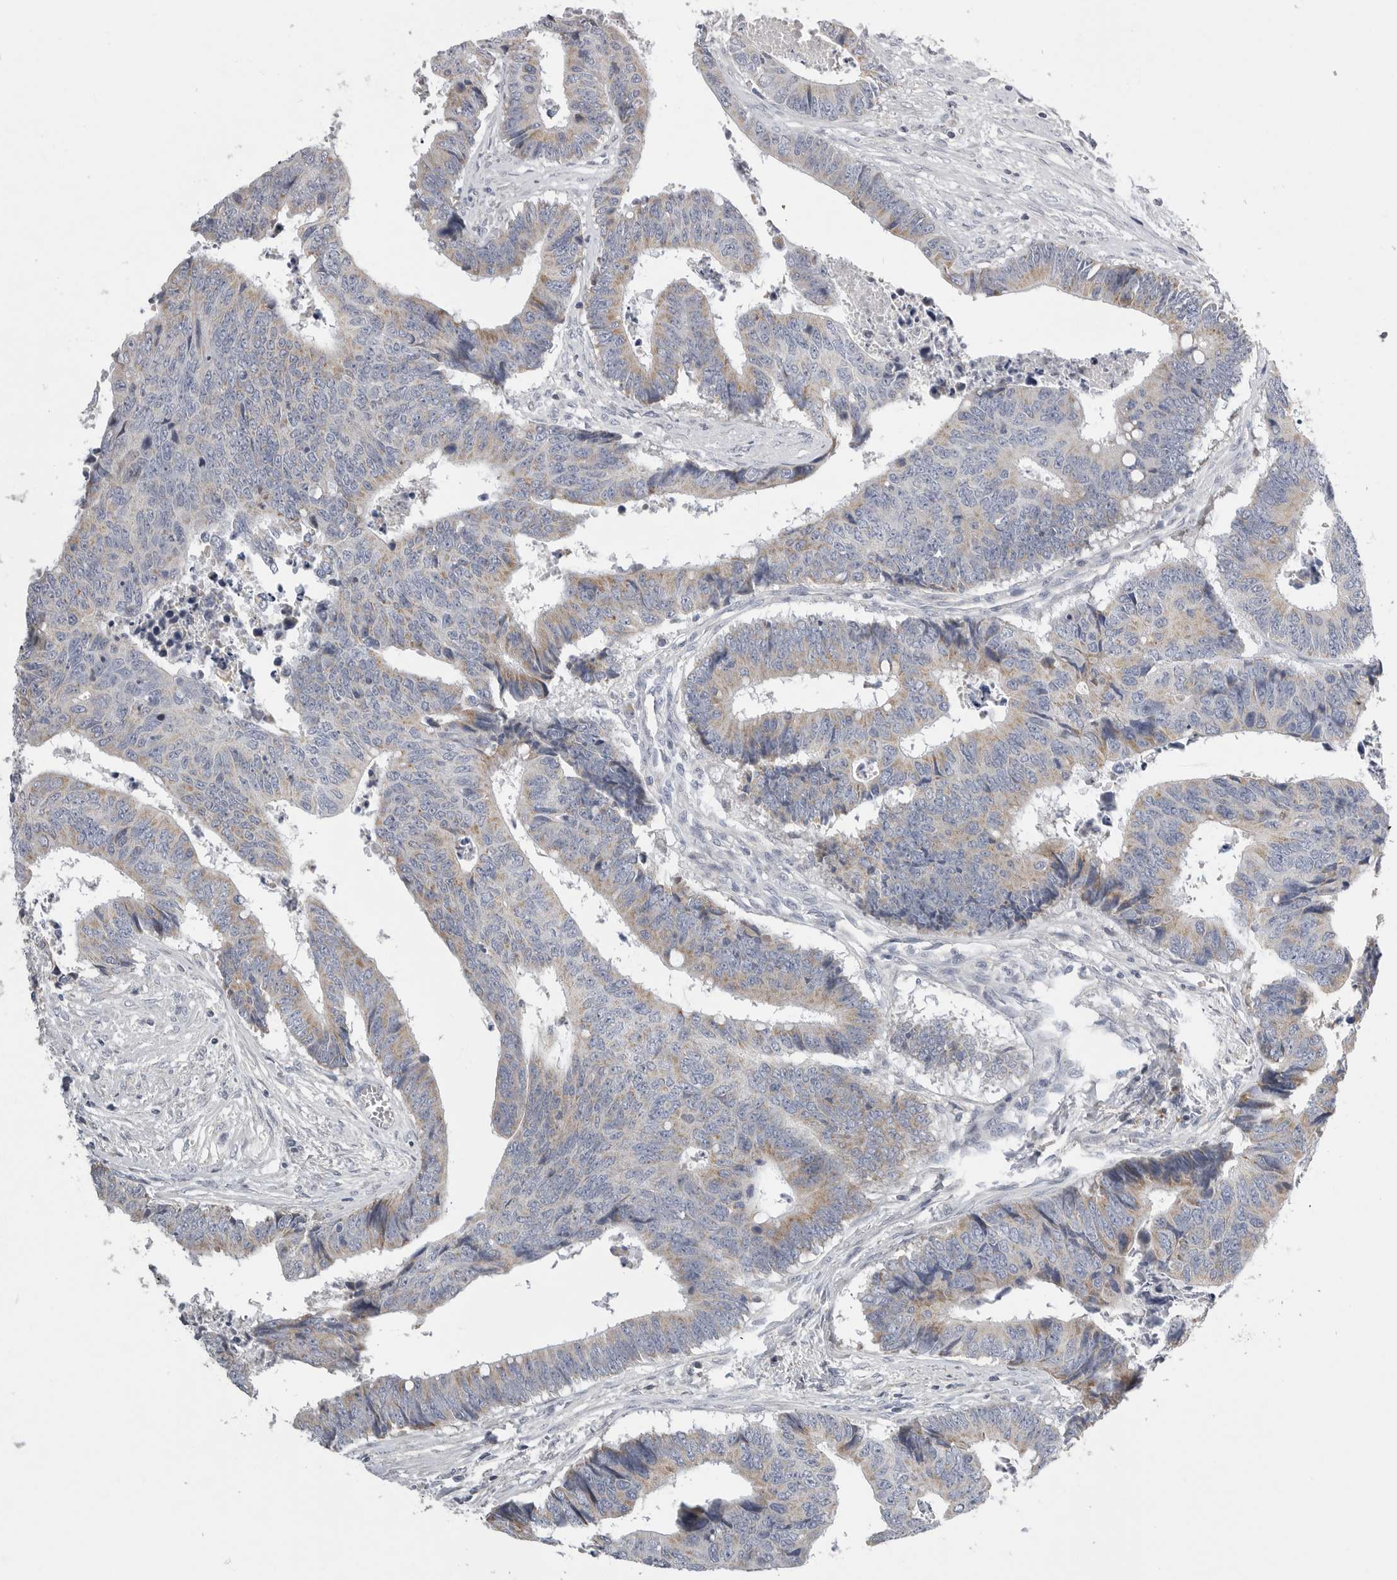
{"staining": {"intensity": "moderate", "quantity": ">75%", "location": "cytoplasmic/membranous"}, "tissue": "colorectal cancer", "cell_type": "Tumor cells", "image_type": "cancer", "snomed": [{"axis": "morphology", "description": "Adenocarcinoma, NOS"}, {"axis": "topography", "description": "Rectum"}], "caption": "Immunohistochemistry of colorectal cancer (adenocarcinoma) shows medium levels of moderate cytoplasmic/membranous positivity in approximately >75% of tumor cells.", "gene": "SDC3", "patient": {"sex": "male", "age": 84}}